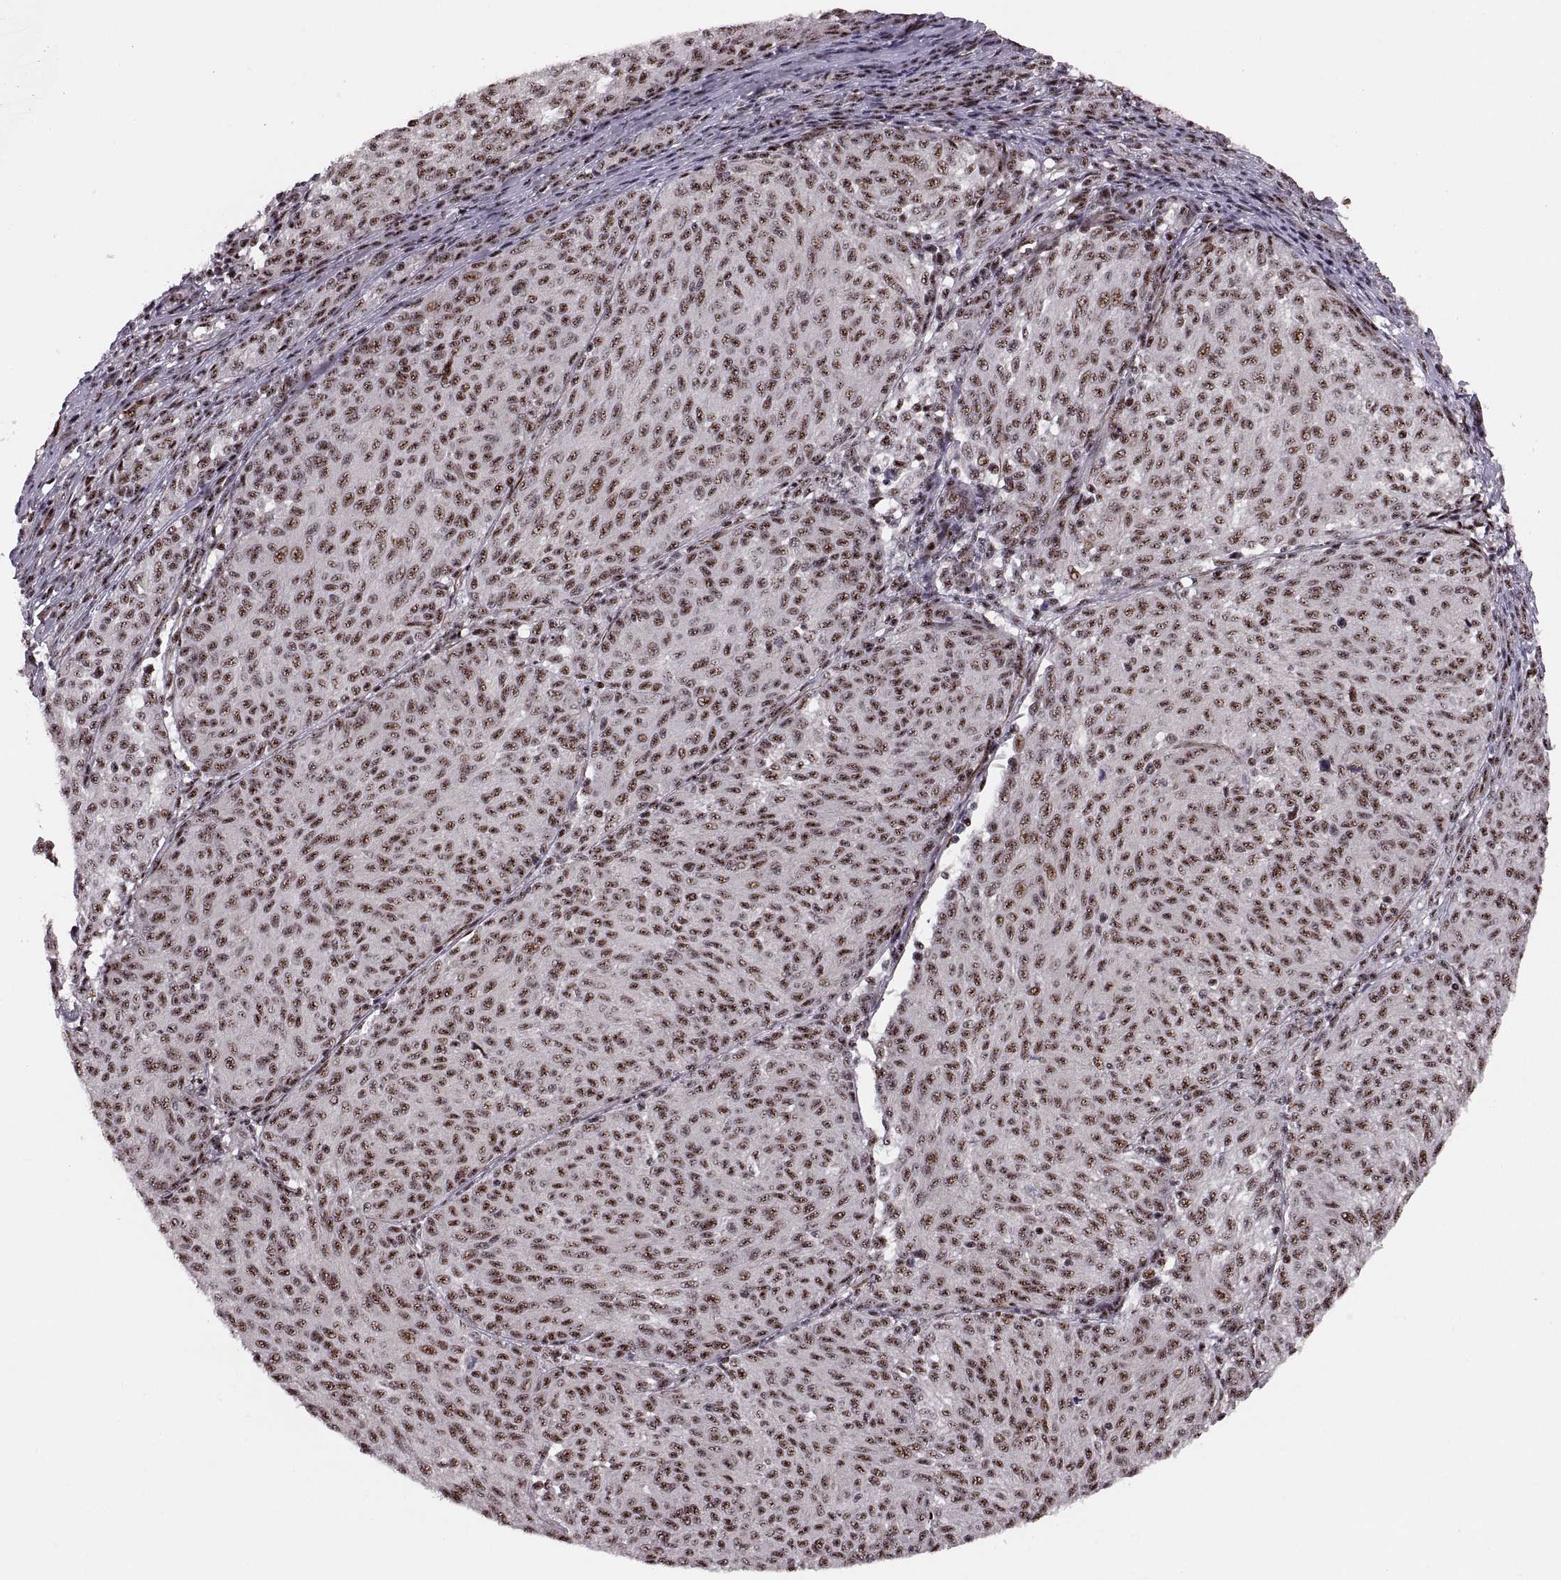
{"staining": {"intensity": "moderate", "quantity": ">75%", "location": "nuclear"}, "tissue": "melanoma", "cell_type": "Tumor cells", "image_type": "cancer", "snomed": [{"axis": "morphology", "description": "Malignant melanoma, NOS"}, {"axis": "topography", "description": "Skin"}], "caption": "Human malignant melanoma stained for a protein (brown) demonstrates moderate nuclear positive expression in about >75% of tumor cells.", "gene": "ZCCHC17", "patient": {"sex": "female", "age": 72}}